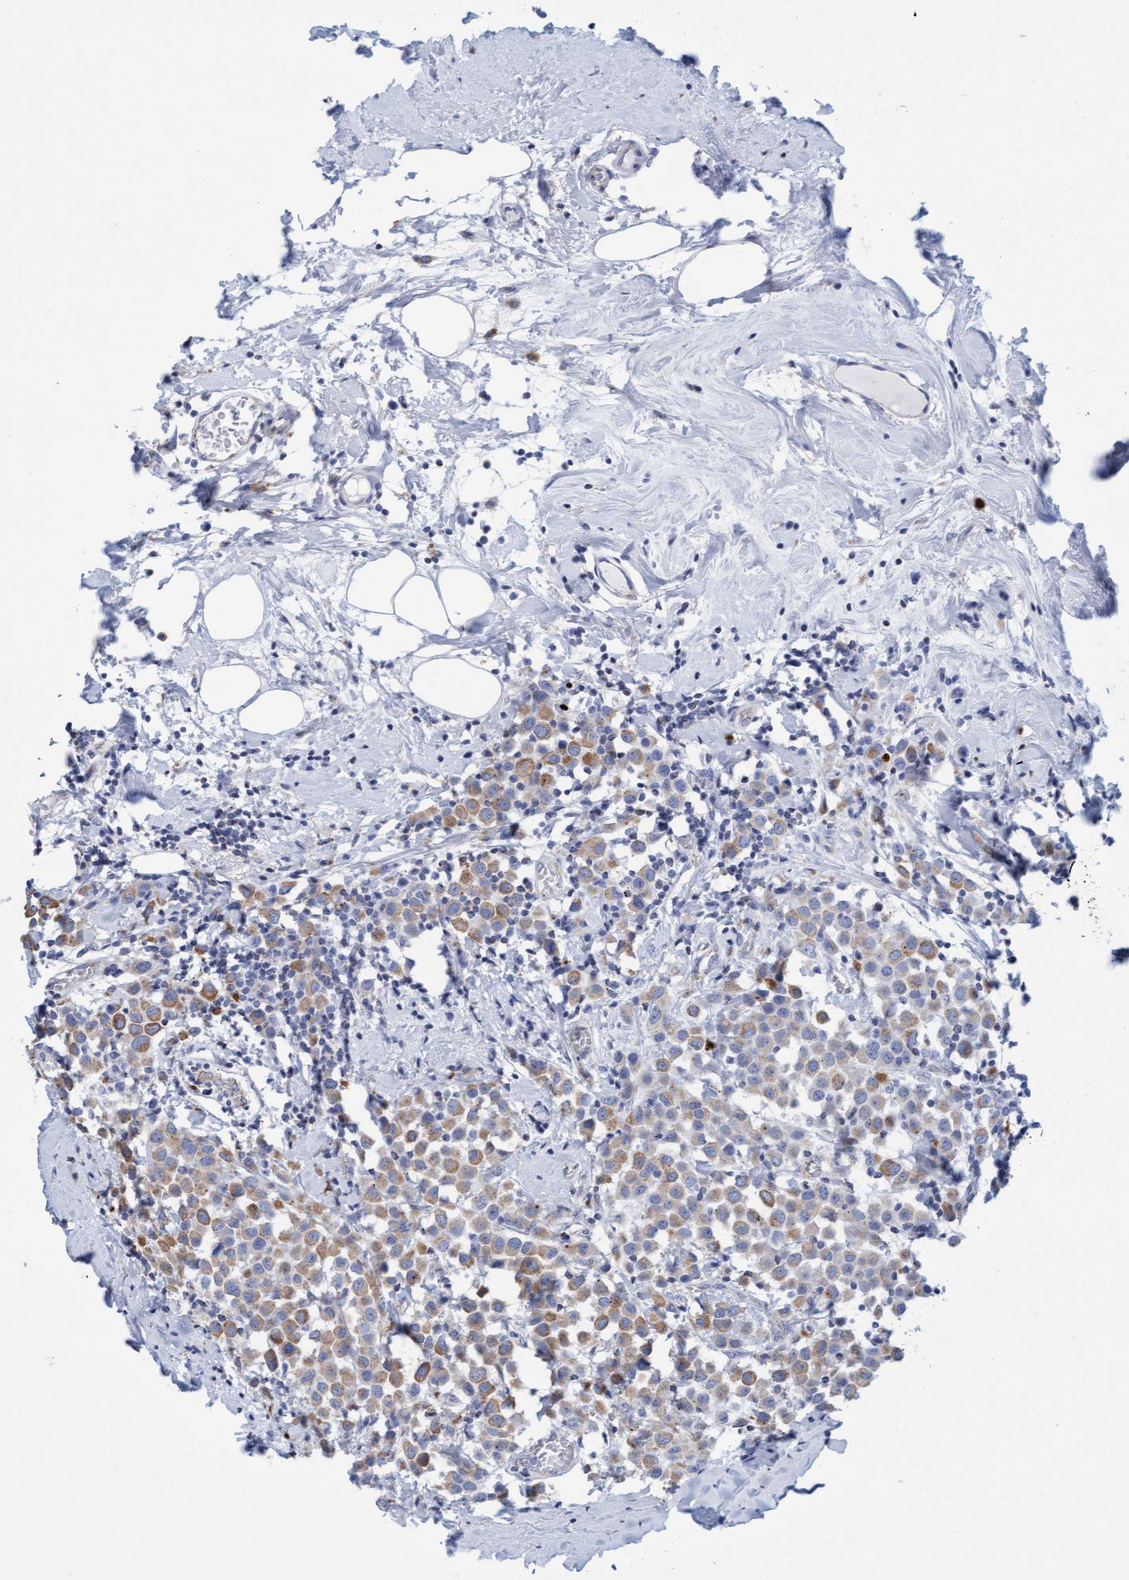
{"staining": {"intensity": "moderate", "quantity": ">75%", "location": "cytoplasmic/membranous"}, "tissue": "breast cancer", "cell_type": "Tumor cells", "image_type": "cancer", "snomed": [{"axis": "morphology", "description": "Duct carcinoma"}, {"axis": "topography", "description": "Breast"}], "caption": "Protein expression analysis of breast cancer (infiltrating ductal carcinoma) displays moderate cytoplasmic/membranous positivity in about >75% of tumor cells. (DAB IHC with brightfield microscopy, high magnification).", "gene": "SGSH", "patient": {"sex": "female", "age": 61}}